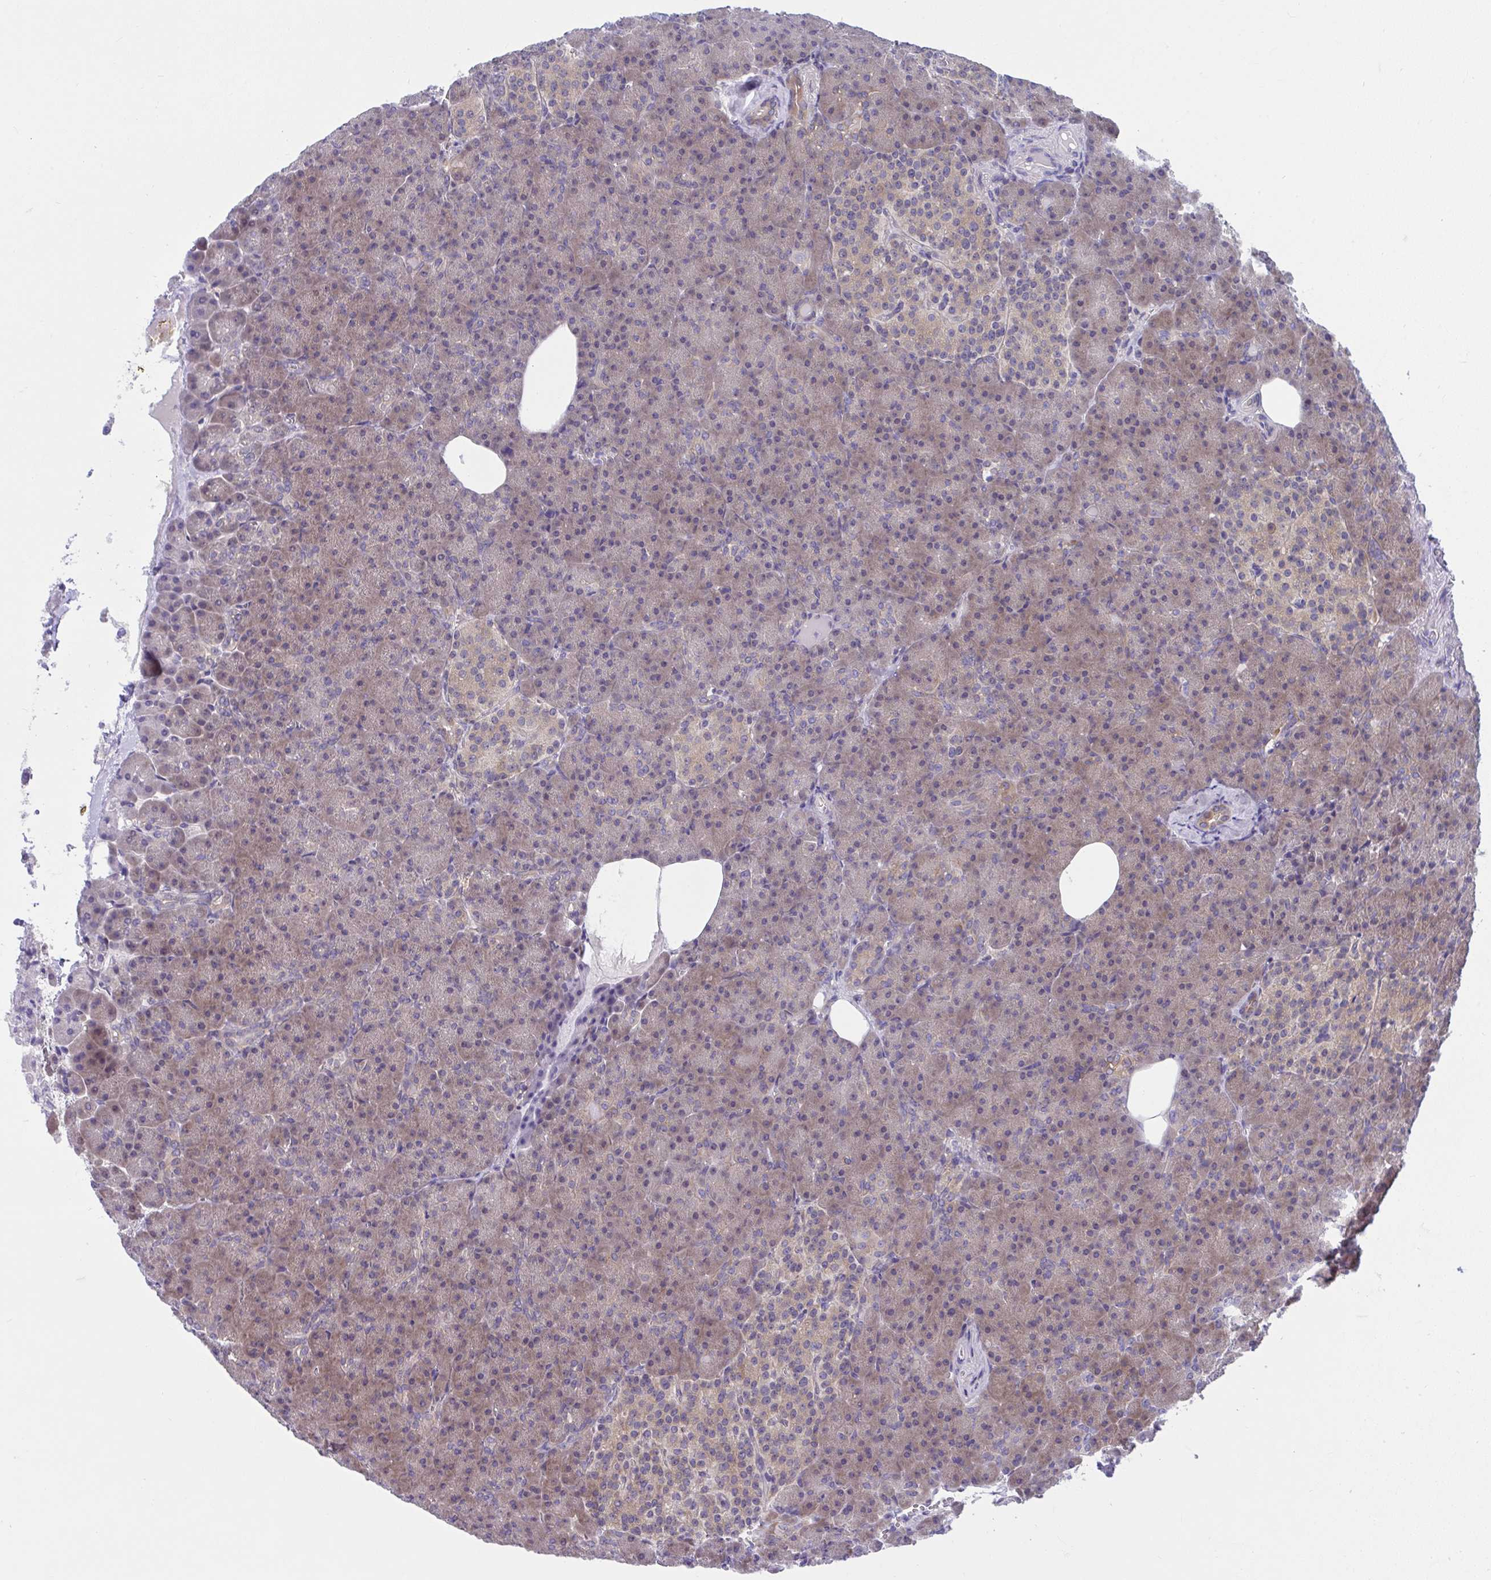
{"staining": {"intensity": "weak", "quantity": "25%-75%", "location": "cytoplasmic/membranous"}, "tissue": "pancreas", "cell_type": "Exocrine glandular cells", "image_type": "normal", "snomed": [{"axis": "morphology", "description": "Normal tissue, NOS"}, {"axis": "topography", "description": "Pancreas"}], "caption": "Immunohistochemistry image of benign human pancreas stained for a protein (brown), which exhibits low levels of weak cytoplasmic/membranous expression in approximately 25%-75% of exocrine glandular cells.", "gene": "PCDHB7", "patient": {"sex": "female", "age": 74}}